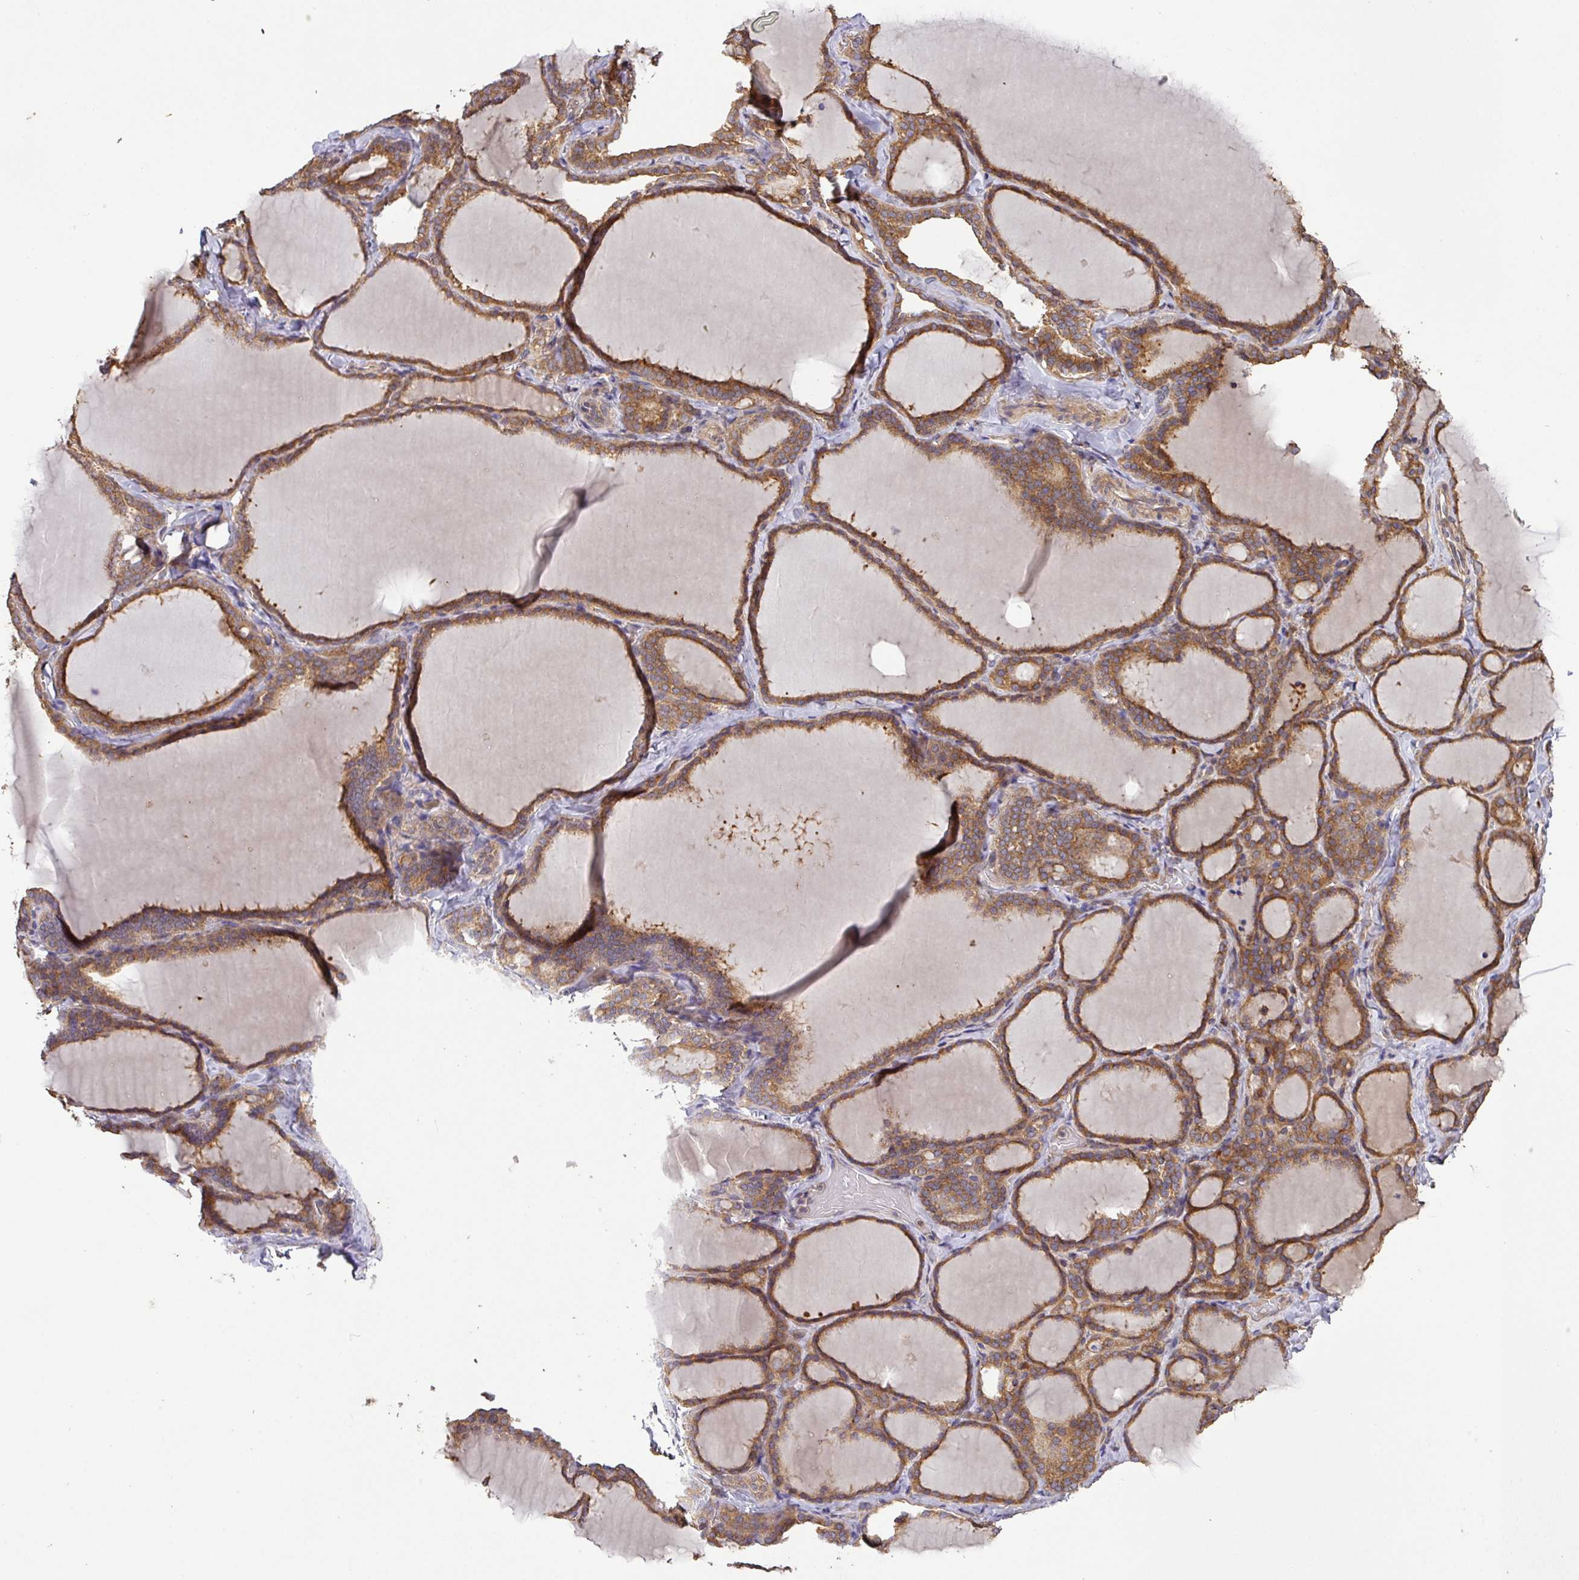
{"staining": {"intensity": "moderate", "quantity": ">75%", "location": "cytoplasmic/membranous"}, "tissue": "thyroid gland", "cell_type": "Glandular cells", "image_type": "normal", "snomed": [{"axis": "morphology", "description": "Normal tissue, NOS"}, {"axis": "topography", "description": "Thyroid gland"}], "caption": "Immunohistochemical staining of benign thyroid gland displays moderate cytoplasmic/membranous protein expression in approximately >75% of glandular cells. Using DAB (brown) and hematoxylin (blue) stains, captured at high magnification using brightfield microscopy.", "gene": "GSPT1", "patient": {"sex": "female", "age": 31}}